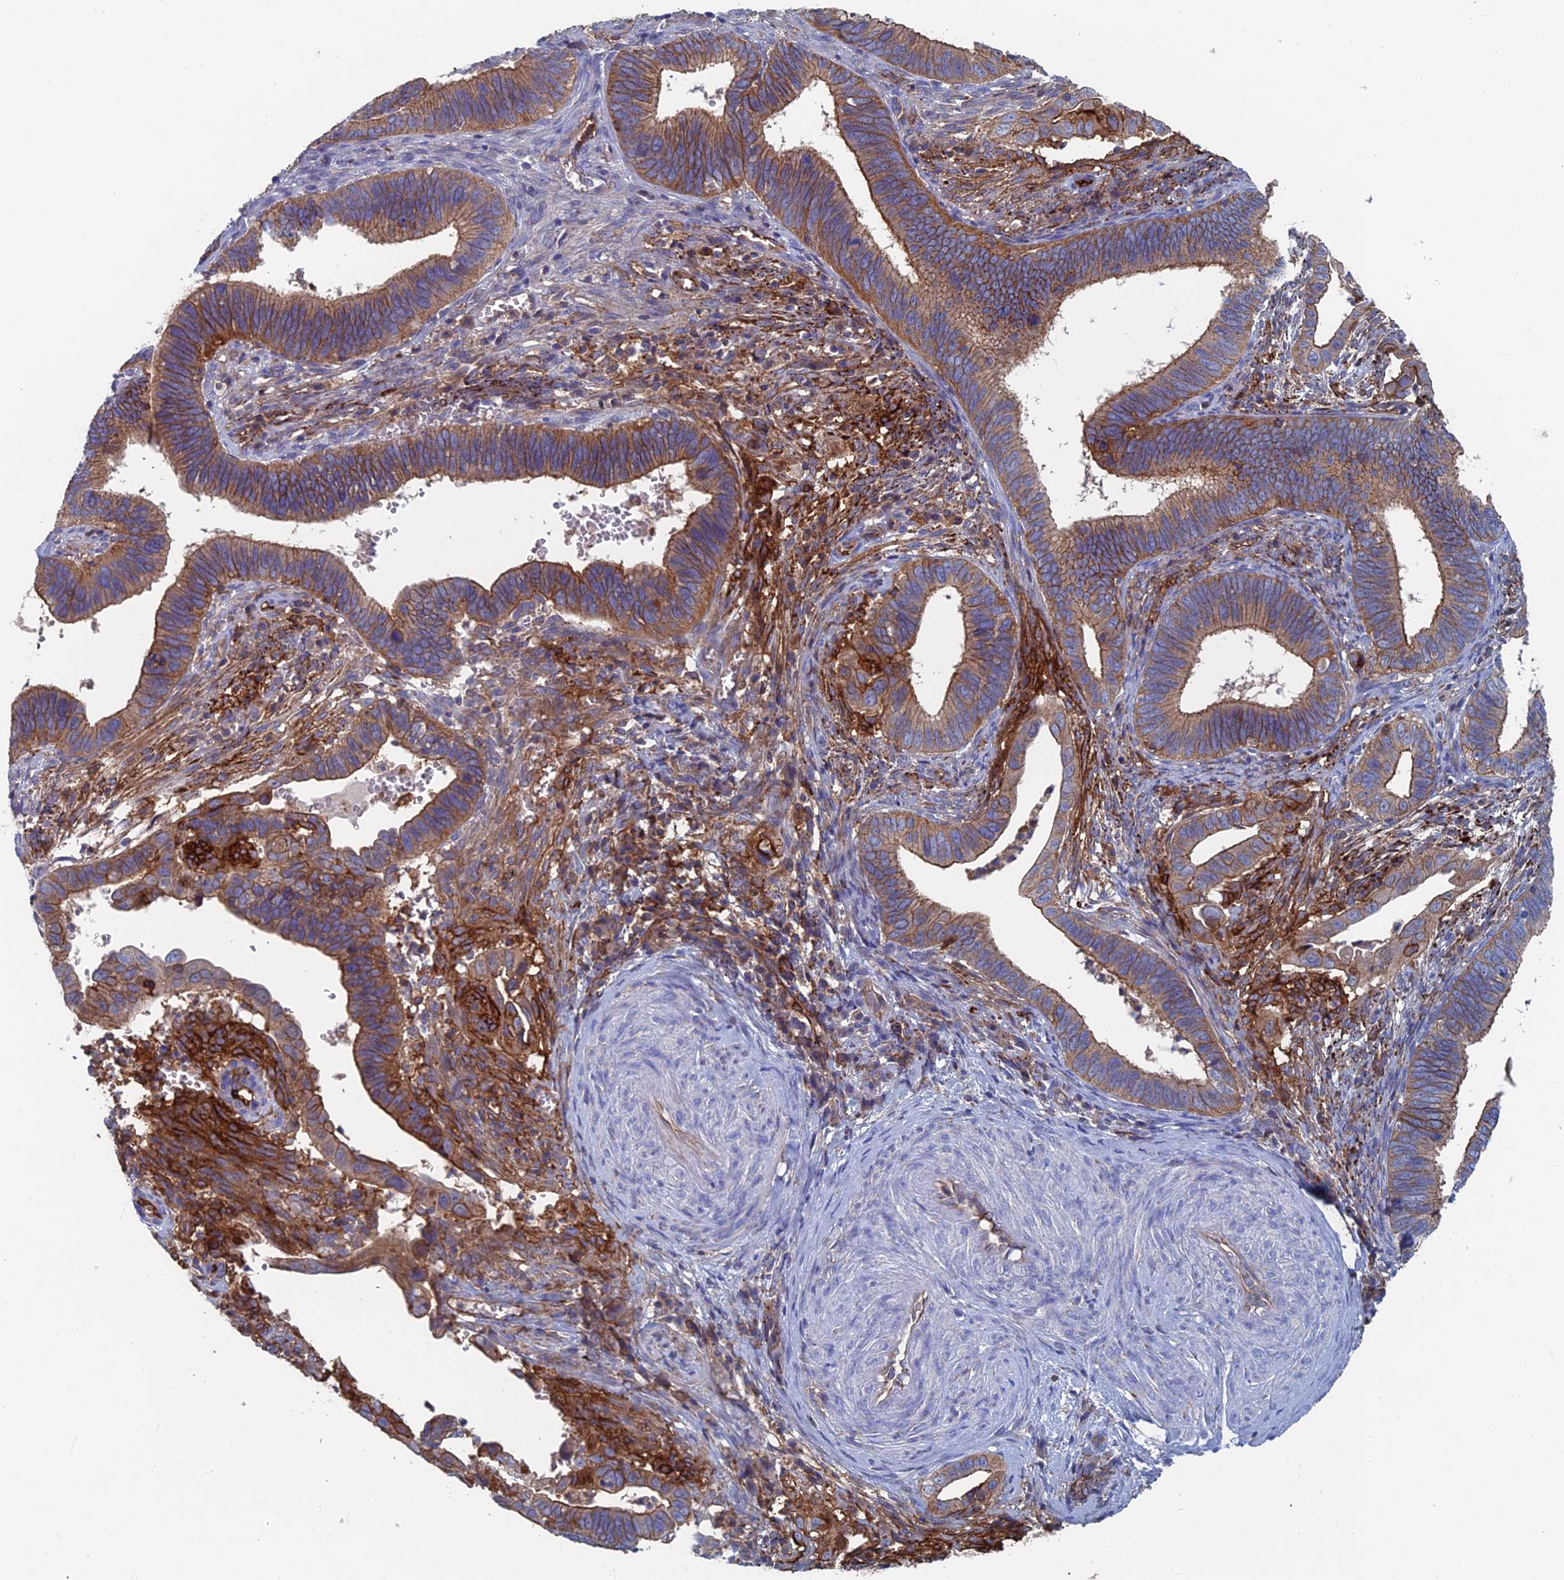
{"staining": {"intensity": "moderate", "quantity": ">75%", "location": "cytoplasmic/membranous"}, "tissue": "cervical cancer", "cell_type": "Tumor cells", "image_type": "cancer", "snomed": [{"axis": "morphology", "description": "Adenocarcinoma, NOS"}, {"axis": "topography", "description": "Cervix"}], "caption": "Cervical cancer (adenocarcinoma) stained for a protein (brown) shows moderate cytoplasmic/membranous positive positivity in approximately >75% of tumor cells.", "gene": "SNX11", "patient": {"sex": "female", "age": 42}}